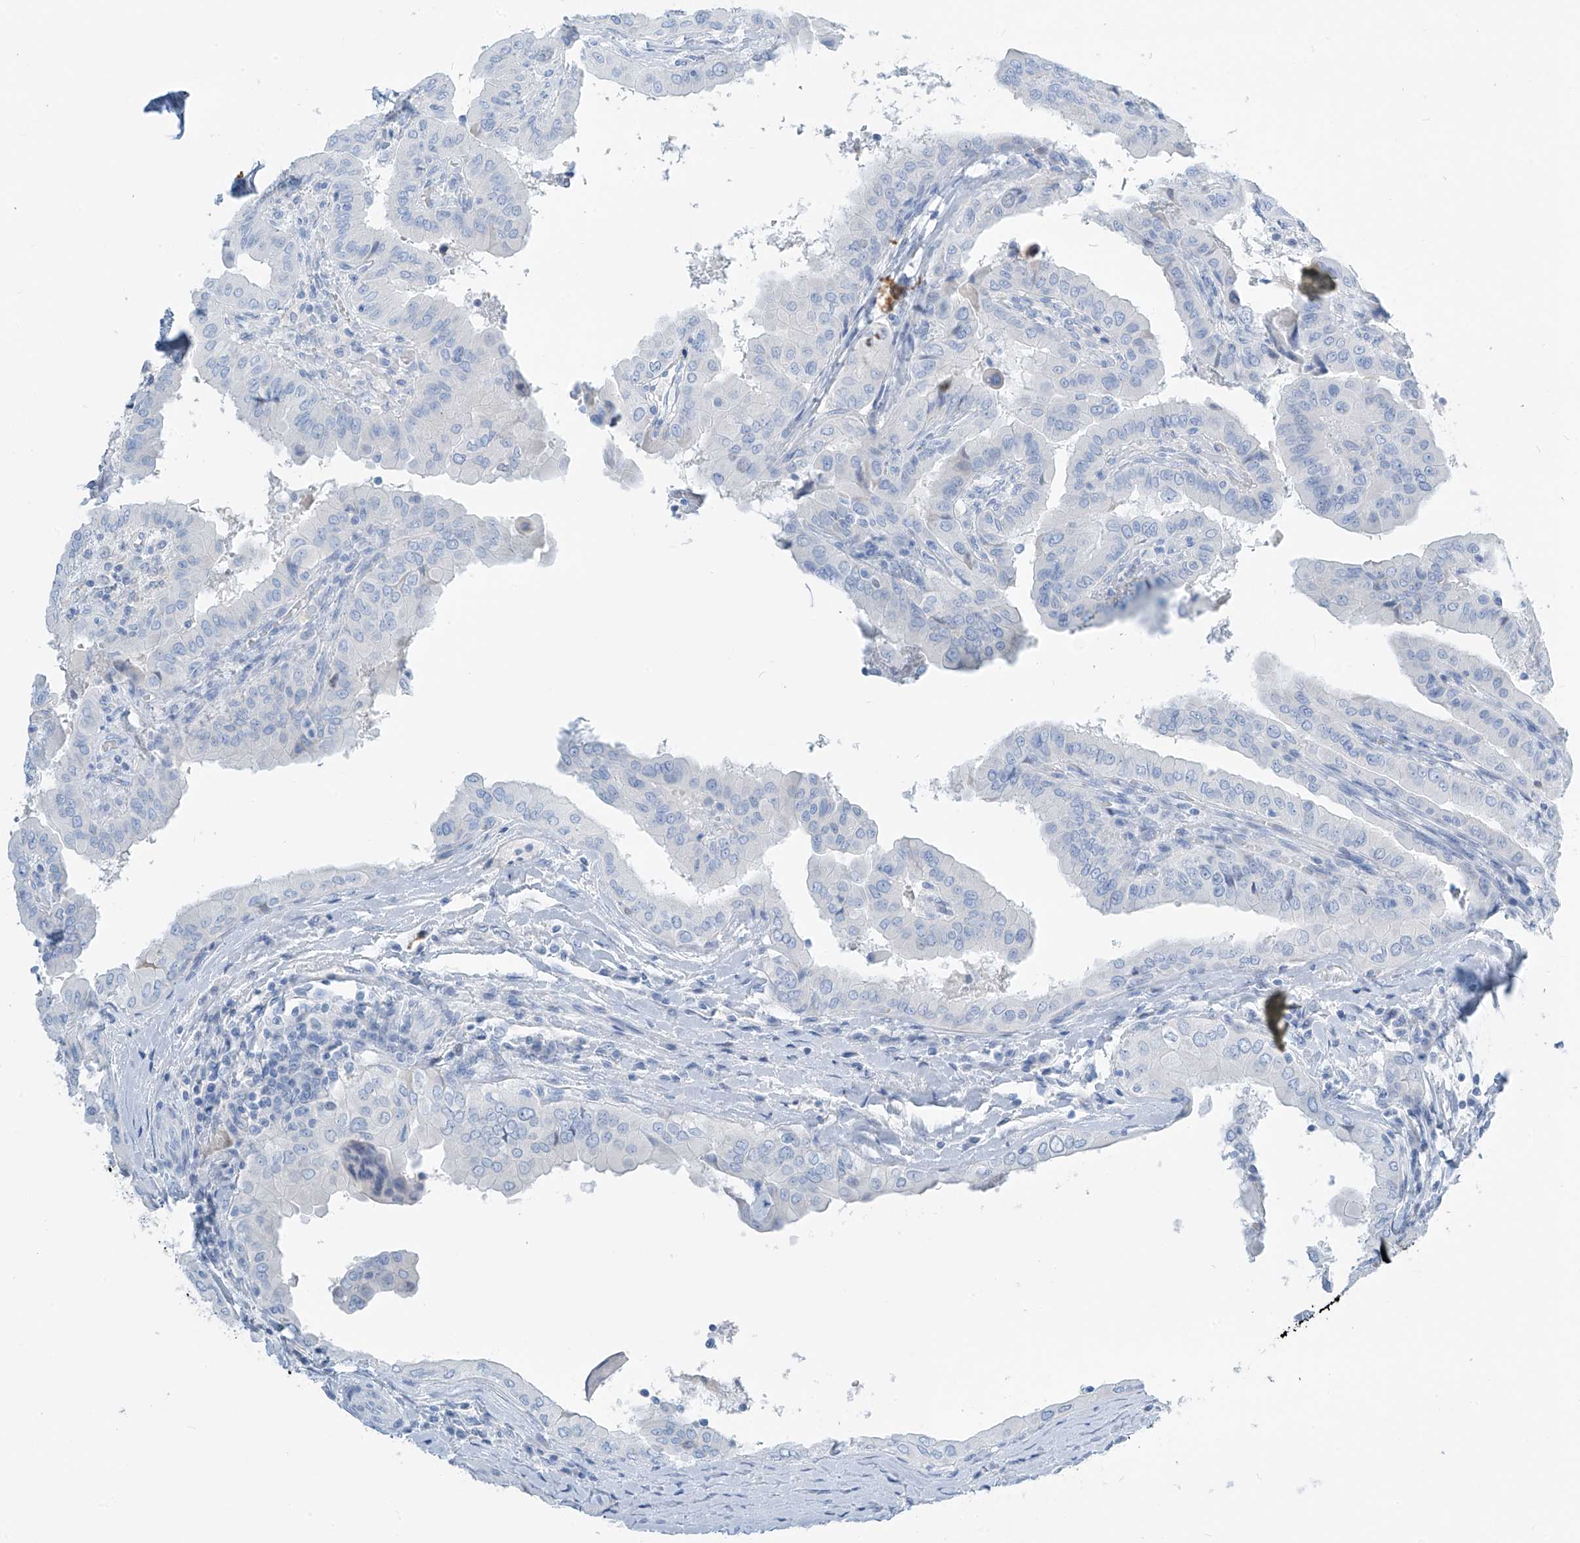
{"staining": {"intensity": "negative", "quantity": "none", "location": "none"}, "tissue": "thyroid cancer", "cell_type": "Tumor cells", "image_type": "cancer", "snomed": [{"axis": "morphology", "description": "Papillary adenocarcinoma, NOS"}, {"axis": "topography", "description": "Thyroid gland"}], "caption": "A micrograph of human thyroid cancer (papillary adenocarcinoma) is negative for staining in tumor cells.", "gene": "SGO2", "patient": {"sex": "male", "age": 33}}